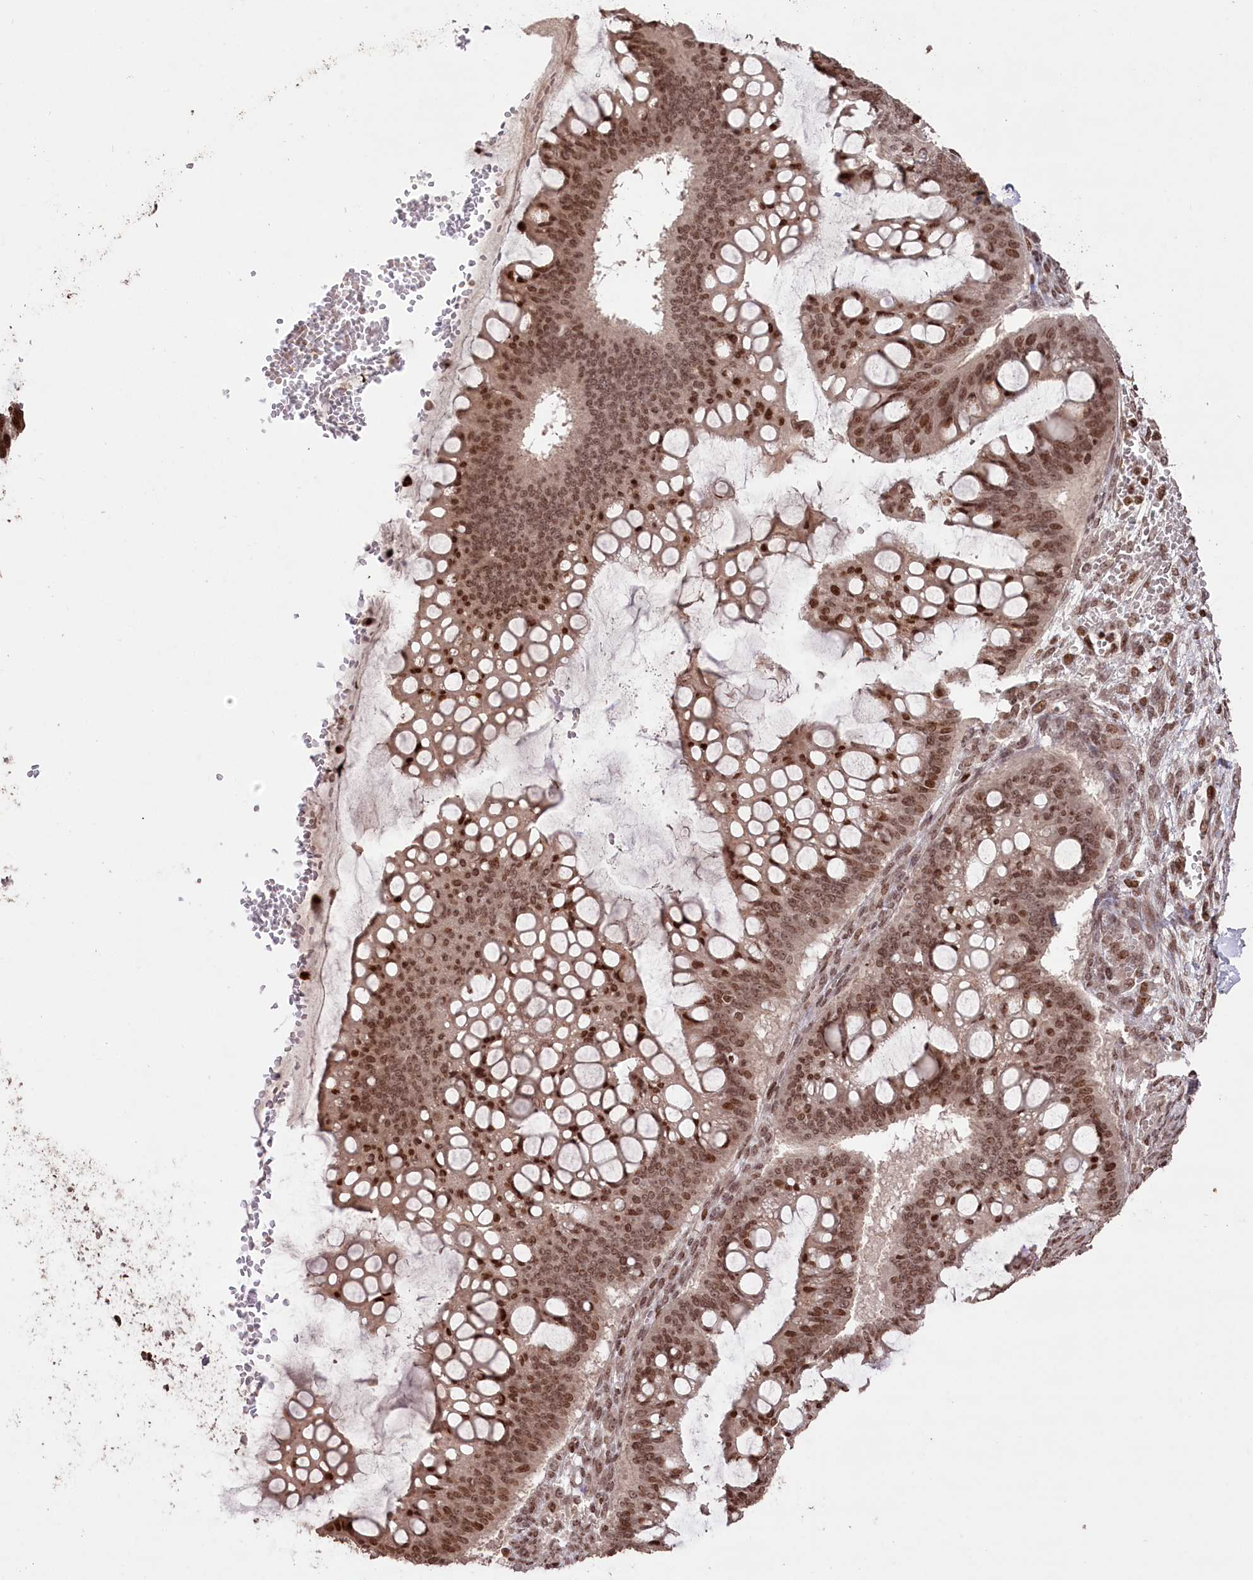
{"staining": {"intensity": "moderate", "quantity": ">75%", "location": "nuclear"}, "tissue": "ovarian cancer", "cell_type": "Tumor cells", "image_type": "cancer", "snomed": [{"axis": "morphology", "description": "Cystadenocarcinoma, mucinous, NOS"}, {"axis": "topography", "description": "Ovary"}], "caption": "Protein staining reveals moderate nuclear expression in about >75% of tumor cells in ovarian mucinous cystadenocarcinoma. (DAB IHC, brown staining for protein, blue staining for nuclei).", "gene": "CCSER2", "patient": {"sex": "female", "age": 73}}